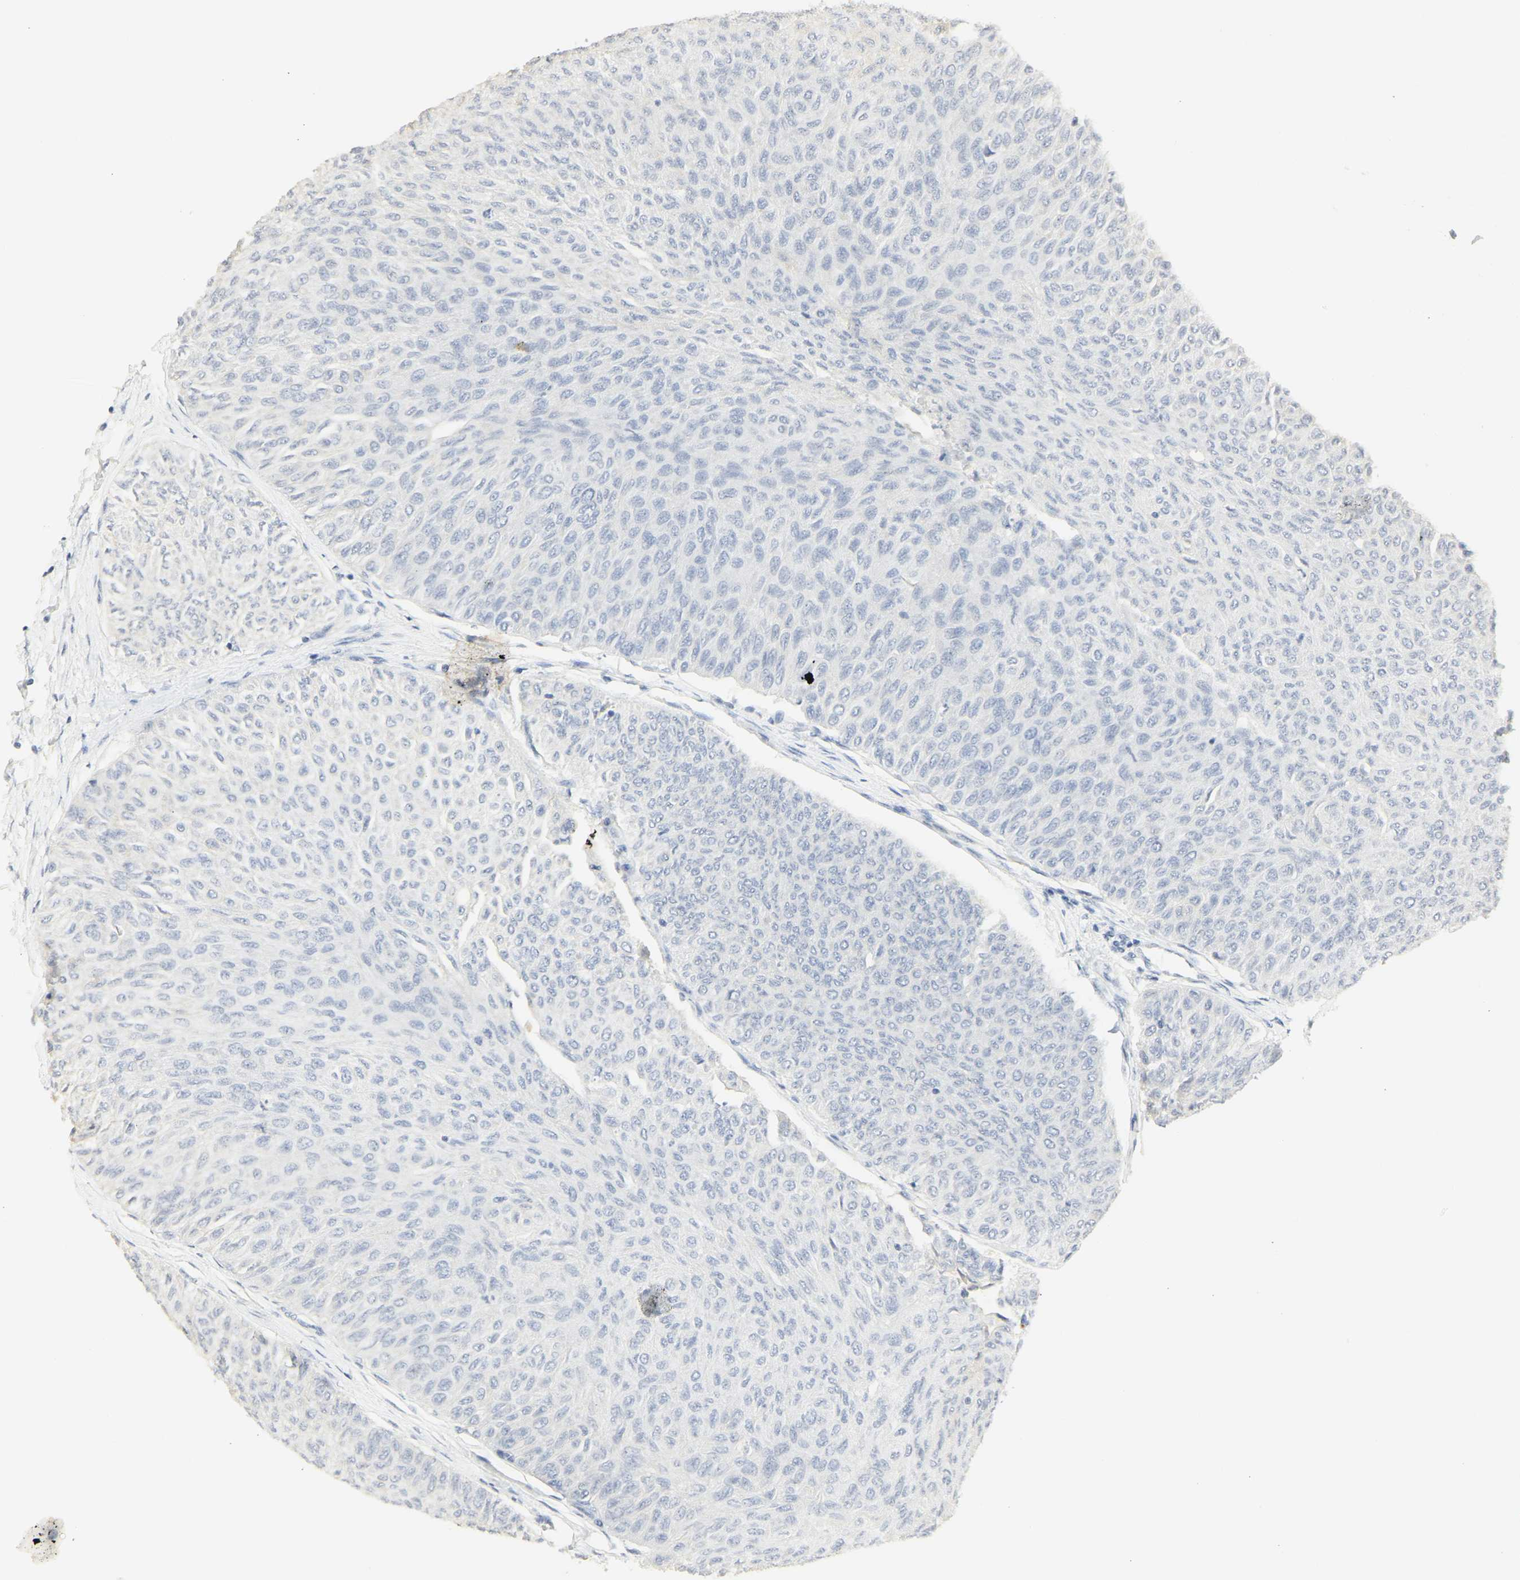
{"staining": {"intensity": "negative", "quantity": "none", "location": "none"}, "tissue": "urothelial cancer", "cell_type": "Tumor cells", "image_type": "cancer", "snomed": [{"axis": "morphology", "description": "Urothelial carcinoma, Low grade"}, {"axis": "topography", "description": "Urinary bladder"}], "caption": "The micrograph reveals no significant positivity in tumor cells of urothelial cancer.", "gene": "CEACAM5", "patient": {"sex": "male", "age": 78}}